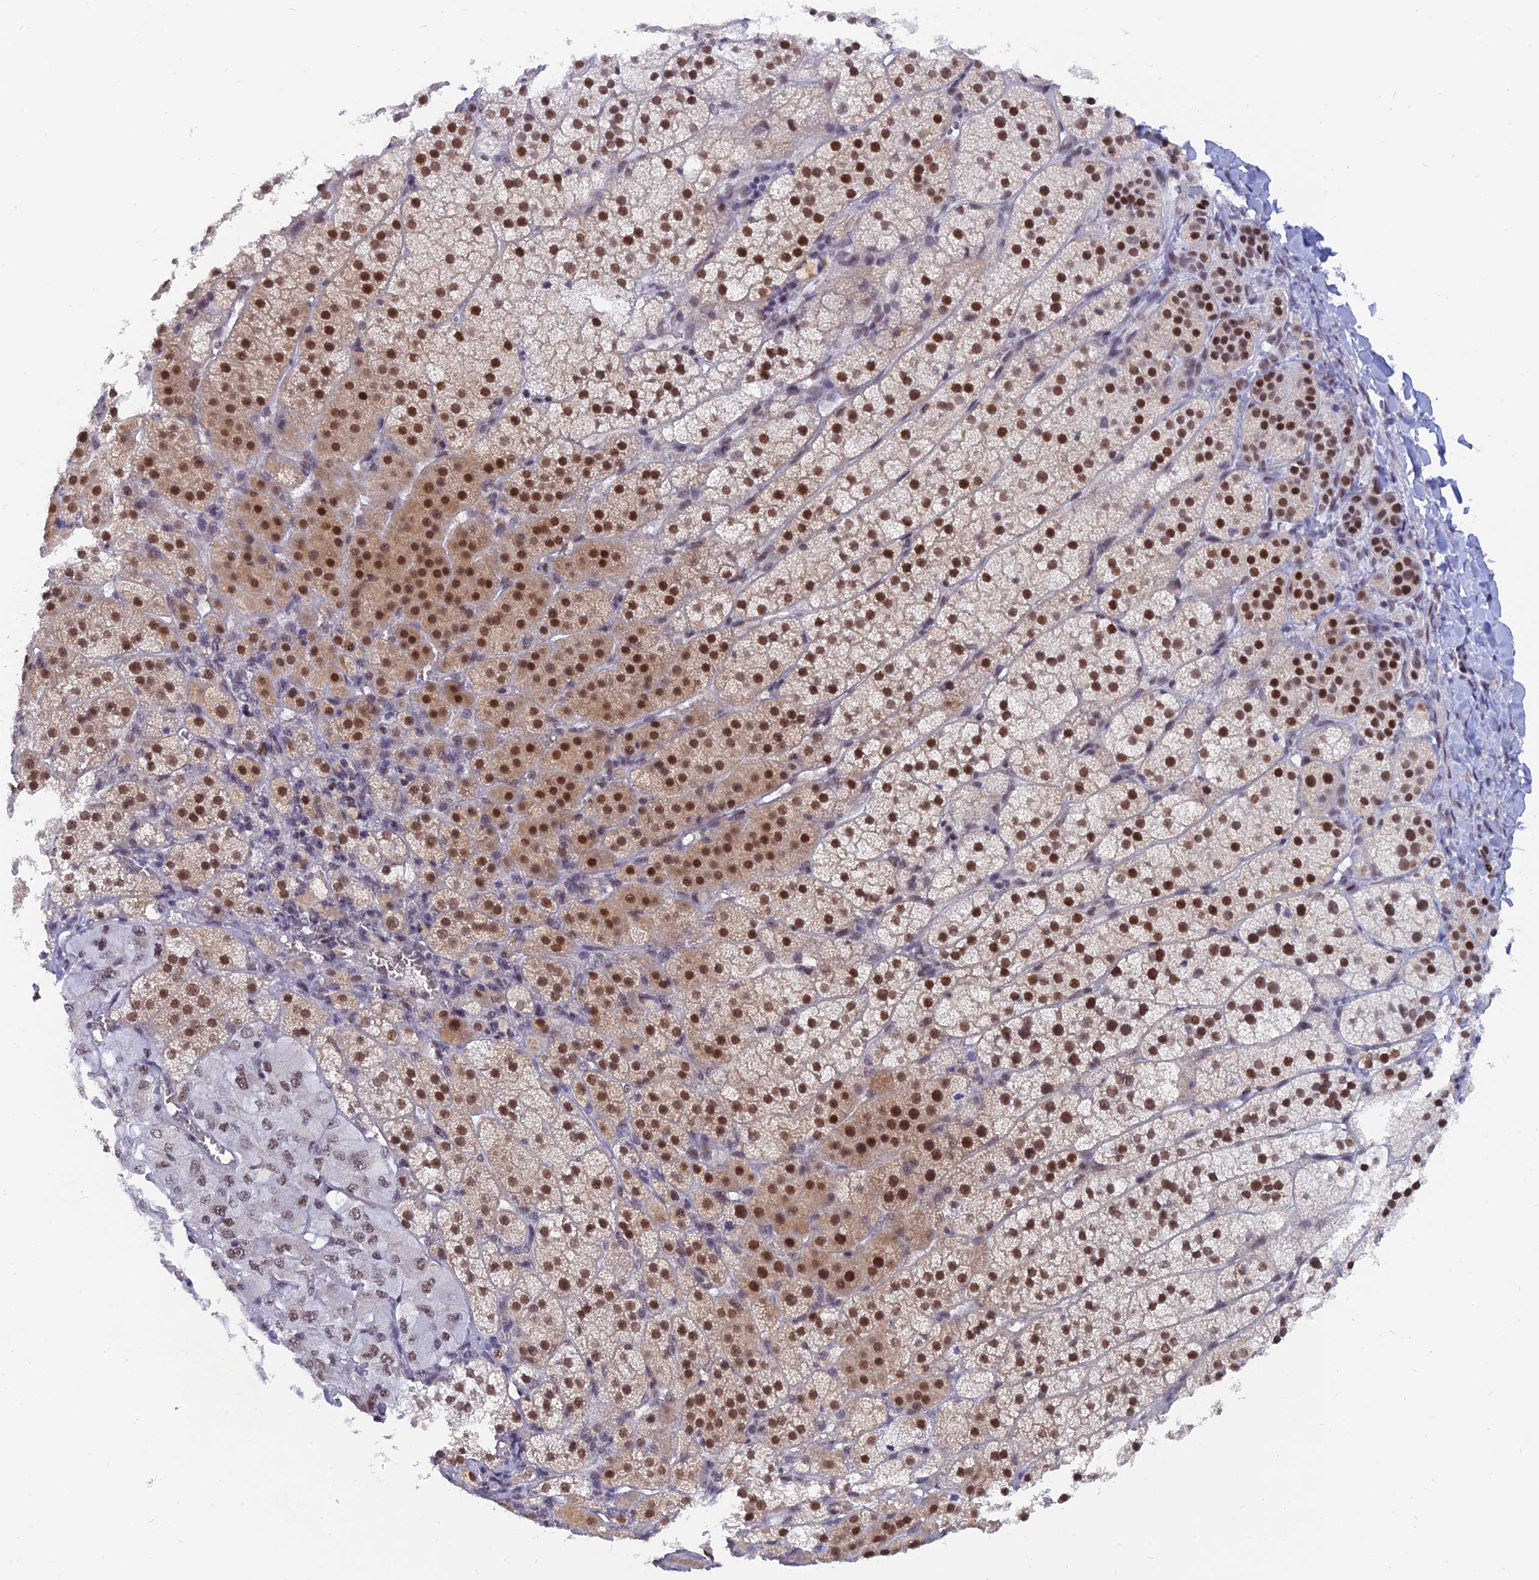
{"staining": {"intensity": "strong", "quantity": ">75%", "location": "nuclear"}, "tissue": "adrenal gland", "cell_type": "Glandular cells", "image_type": "normal", "snomed": [{"axis": "morphology", "description": "Normal tissue, NOS"}, {"axis": "topography", "description": "Adrenal gland"}], "caption": "Adrenal gland stained with immunohistochemistry (IHC) reveals strong nuclear positivity in about >75% of glandular cells.", "gene": "DPY30", "patient": {"sex": "female", "age": 44}}